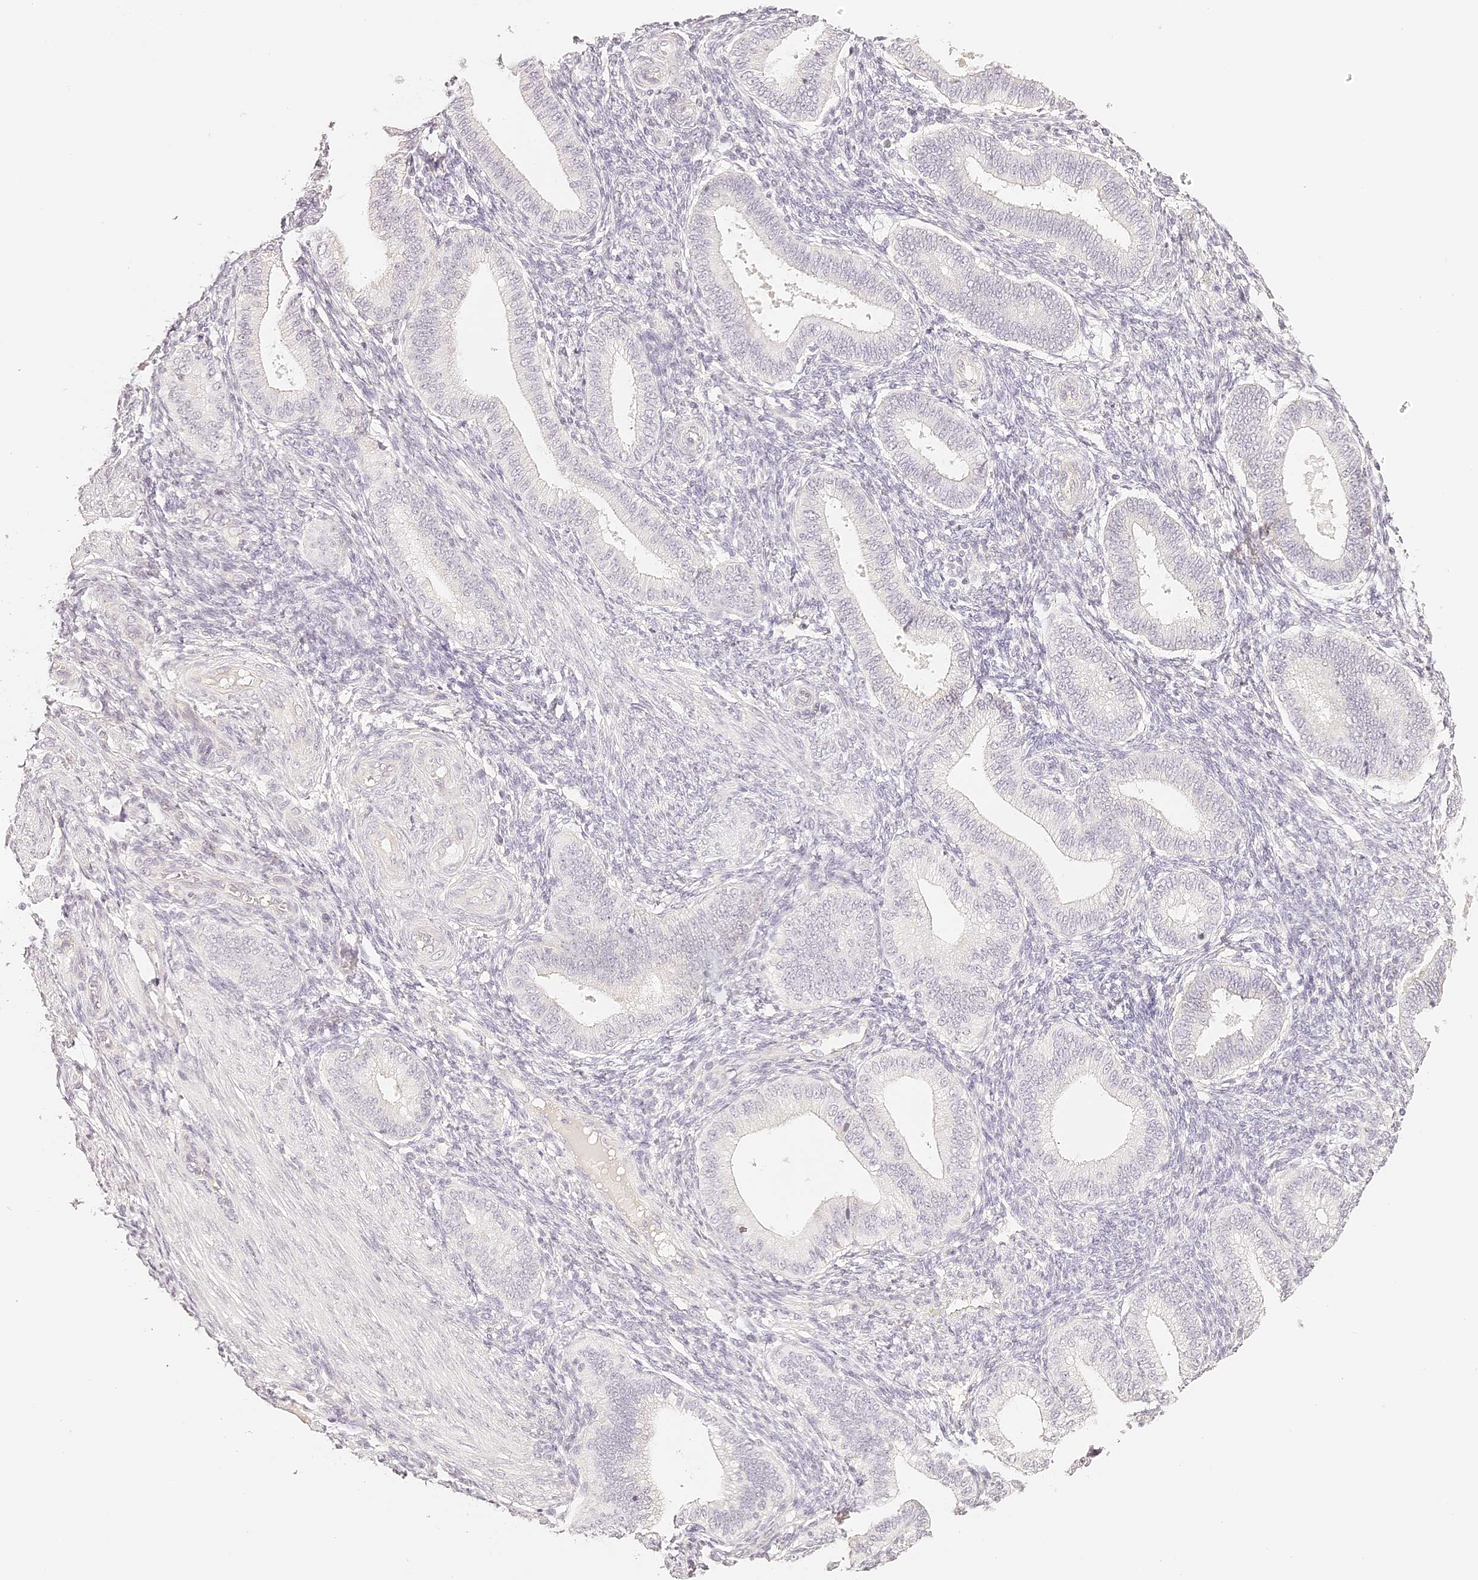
{"staining": {"intensity": "negative", "quantity": "none", "location": "none"}, "tissue": "endometrium", "cell_type": "Cells in endometrial stroma", "image_type": "normal", "snomed": [{"axis": "morphology", "description": "Normal tissue, NOS"}, {"axis": "topography", "description": "Endometrium"}], "caption": "There is no significant staining in cells in endometrial stroma of endometrium. Brightfield microscopy of immunohistochemistry stained with DAB (brown) and hematoxylin (blue), captured at high magnification.", "gene": "TRIM45", "patient": {"sex": "female", "age": 39}}